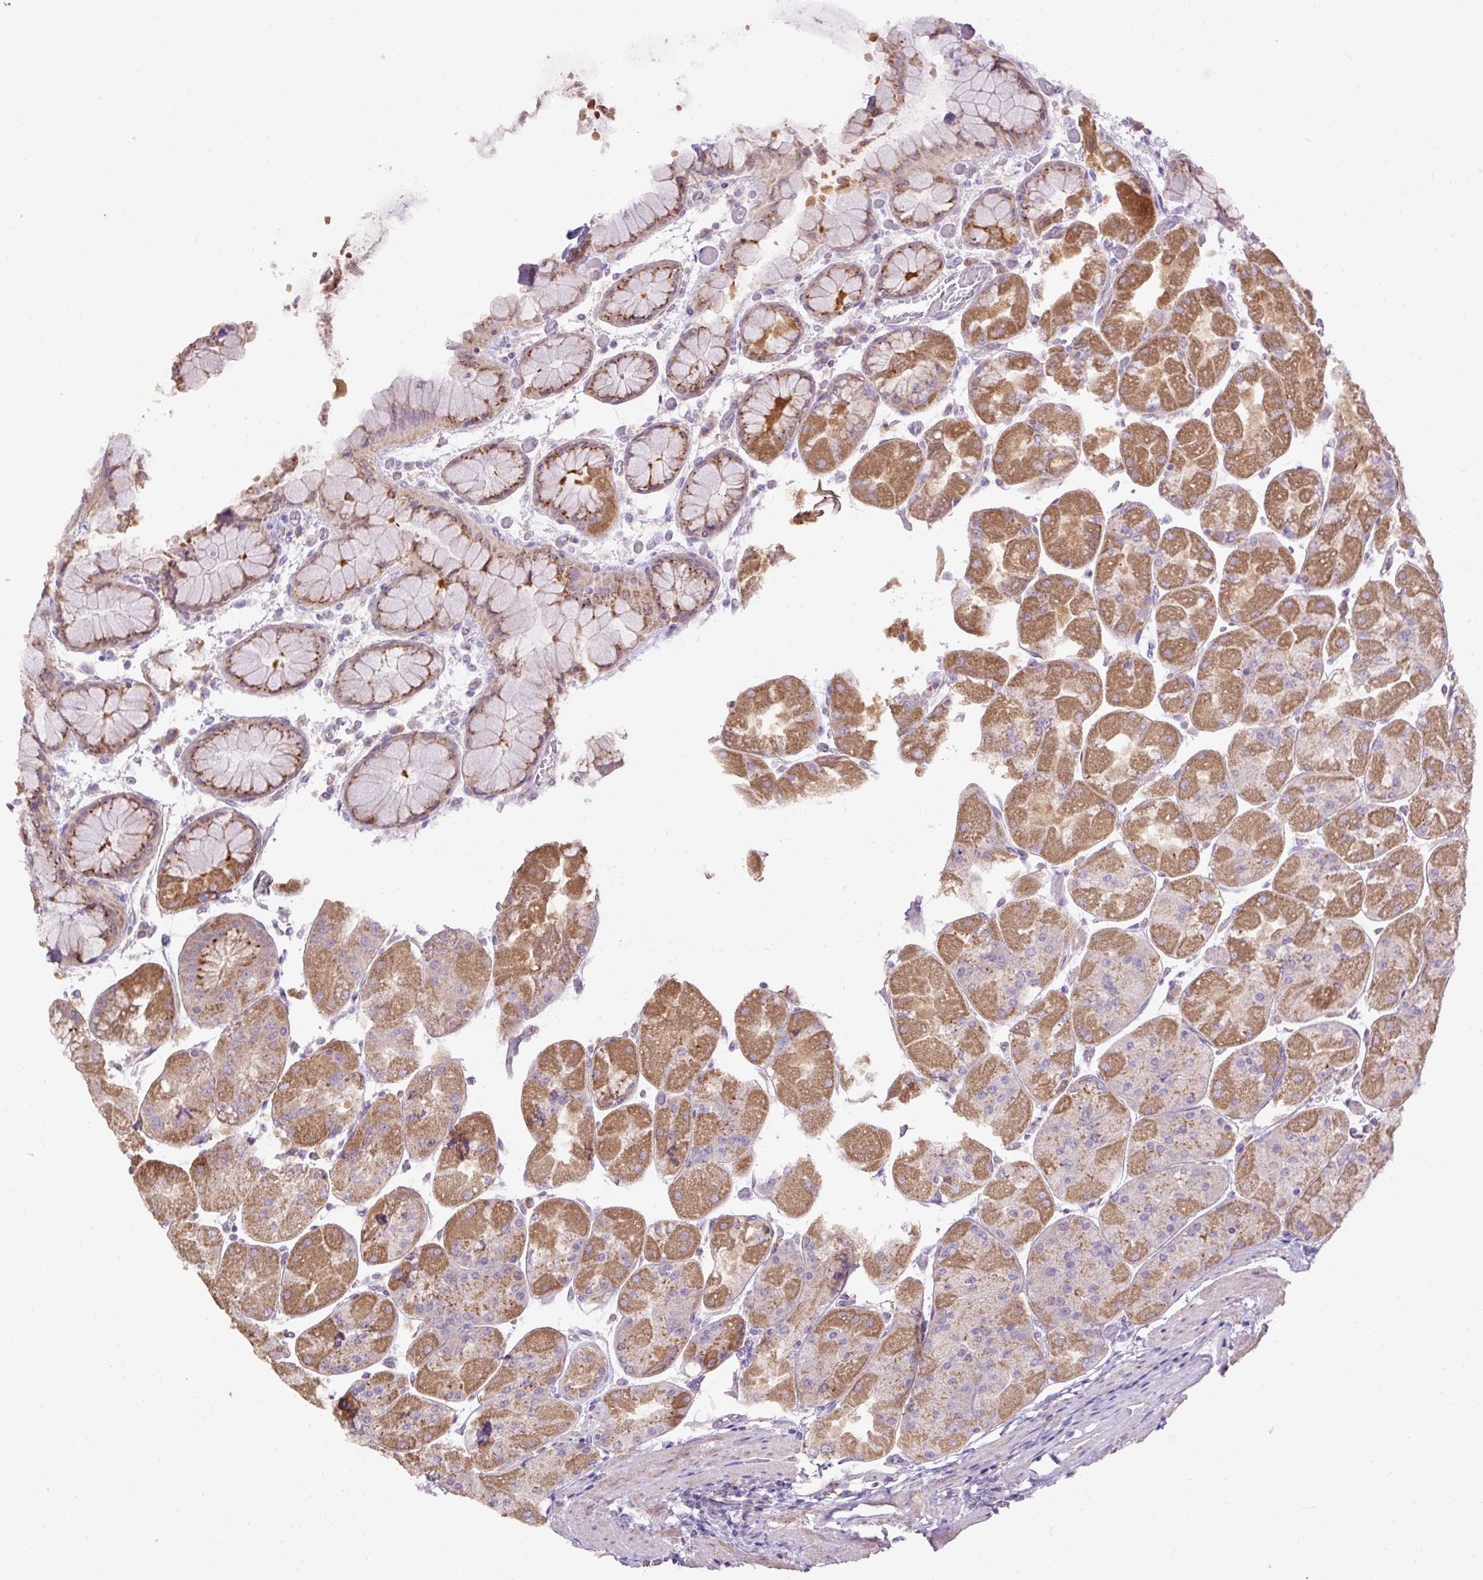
{"staining": {"intensity": "moderate", "quantity": ">75%", "location": "cytoplasmic/membranous"}, "tissue": "stomach", "cell_type": "Glandular cells", "image_type": "normal", "snomed": [{"axis": "morphology", "description": "Normal tissue, NOS"}, {"axis": "topography", "description": "Stomach"}], "caption": "IHC of benign stomach reveals medium levels of moderate cytoplasmic/membranous expression in about >75% of glandular cells.", "gene": "ABR", "patient": {"sex": "female", "age": 61}}